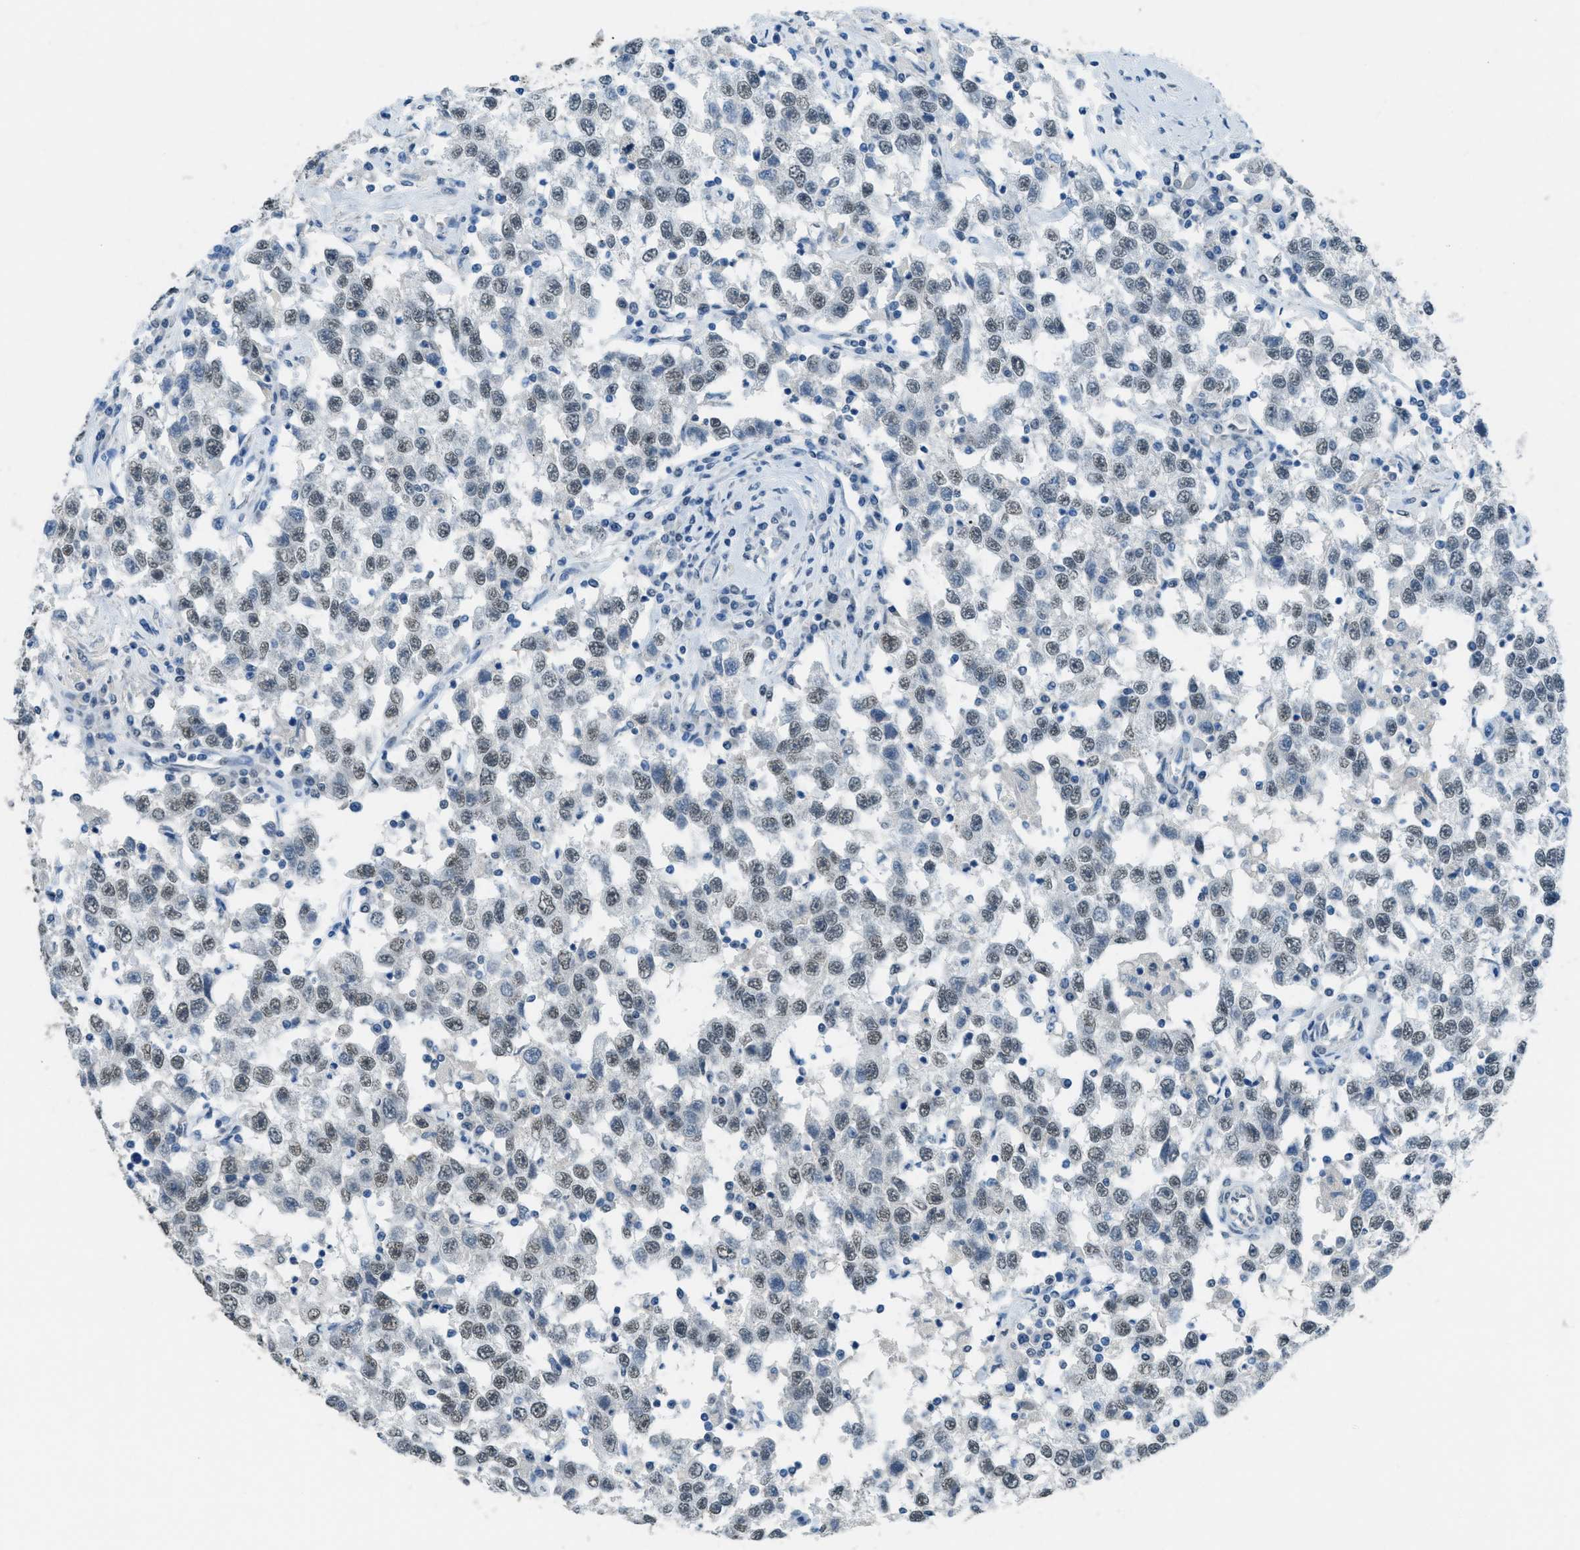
{"staining": {"intensity": "weak", "quantity": ">75%", "location": "nuclear"}, "tissue": "testis cancer", "cell_type": "Tumor cells", "image_type": "cancer", "snomed": [{"axis": "morphology", "description": "Seminoma, NOS"}, {"axis": "topography", "description": "Testis"}], "caption": "An immunohistochemistry (IHC) photomicrograph of tumor tissue is shown. Protein staining in brown shows weak nuclear positivity in seminoma (testis) within tumor cells.", "gene": "TTC13", "patient": {"sex": "male", "age": 41}}